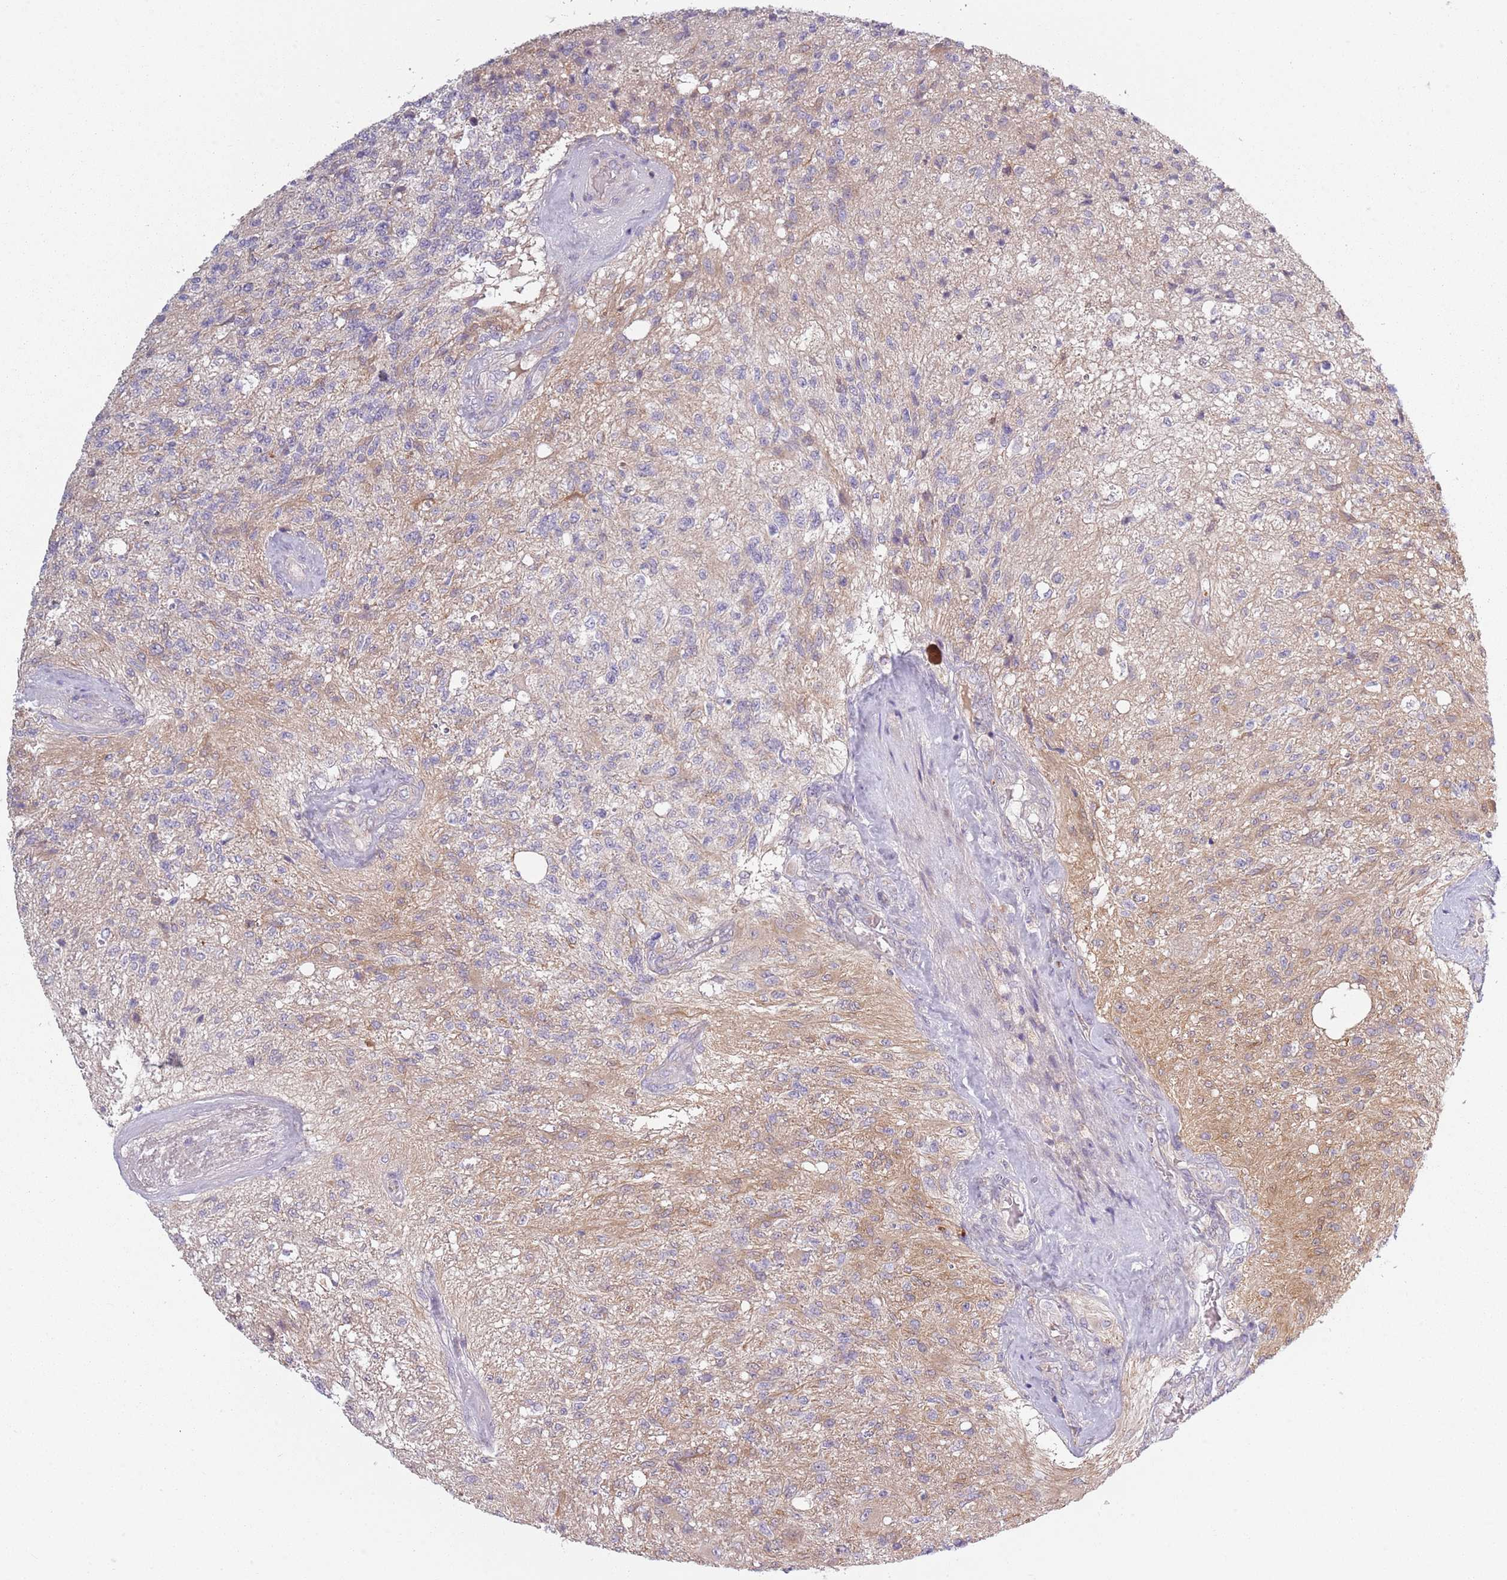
{"staining": {"intensity": "weak", "quantity": "<25%", "location": "cytoplasmic/membranous"}, "tissue": "glioma", "cell_type": "Tumor cells", "image_type": "cancer", "snomed": [{"axis": "morphology", "description": "Glioma, malignant, High grade"}, {"axis": "topography", "description": "Brain"}], "caption": "The micrograph reveals no significant positivity in tumor cells of glioma.", "gene": "COQ5", "patient": {"sex": "male", "age": 56}}